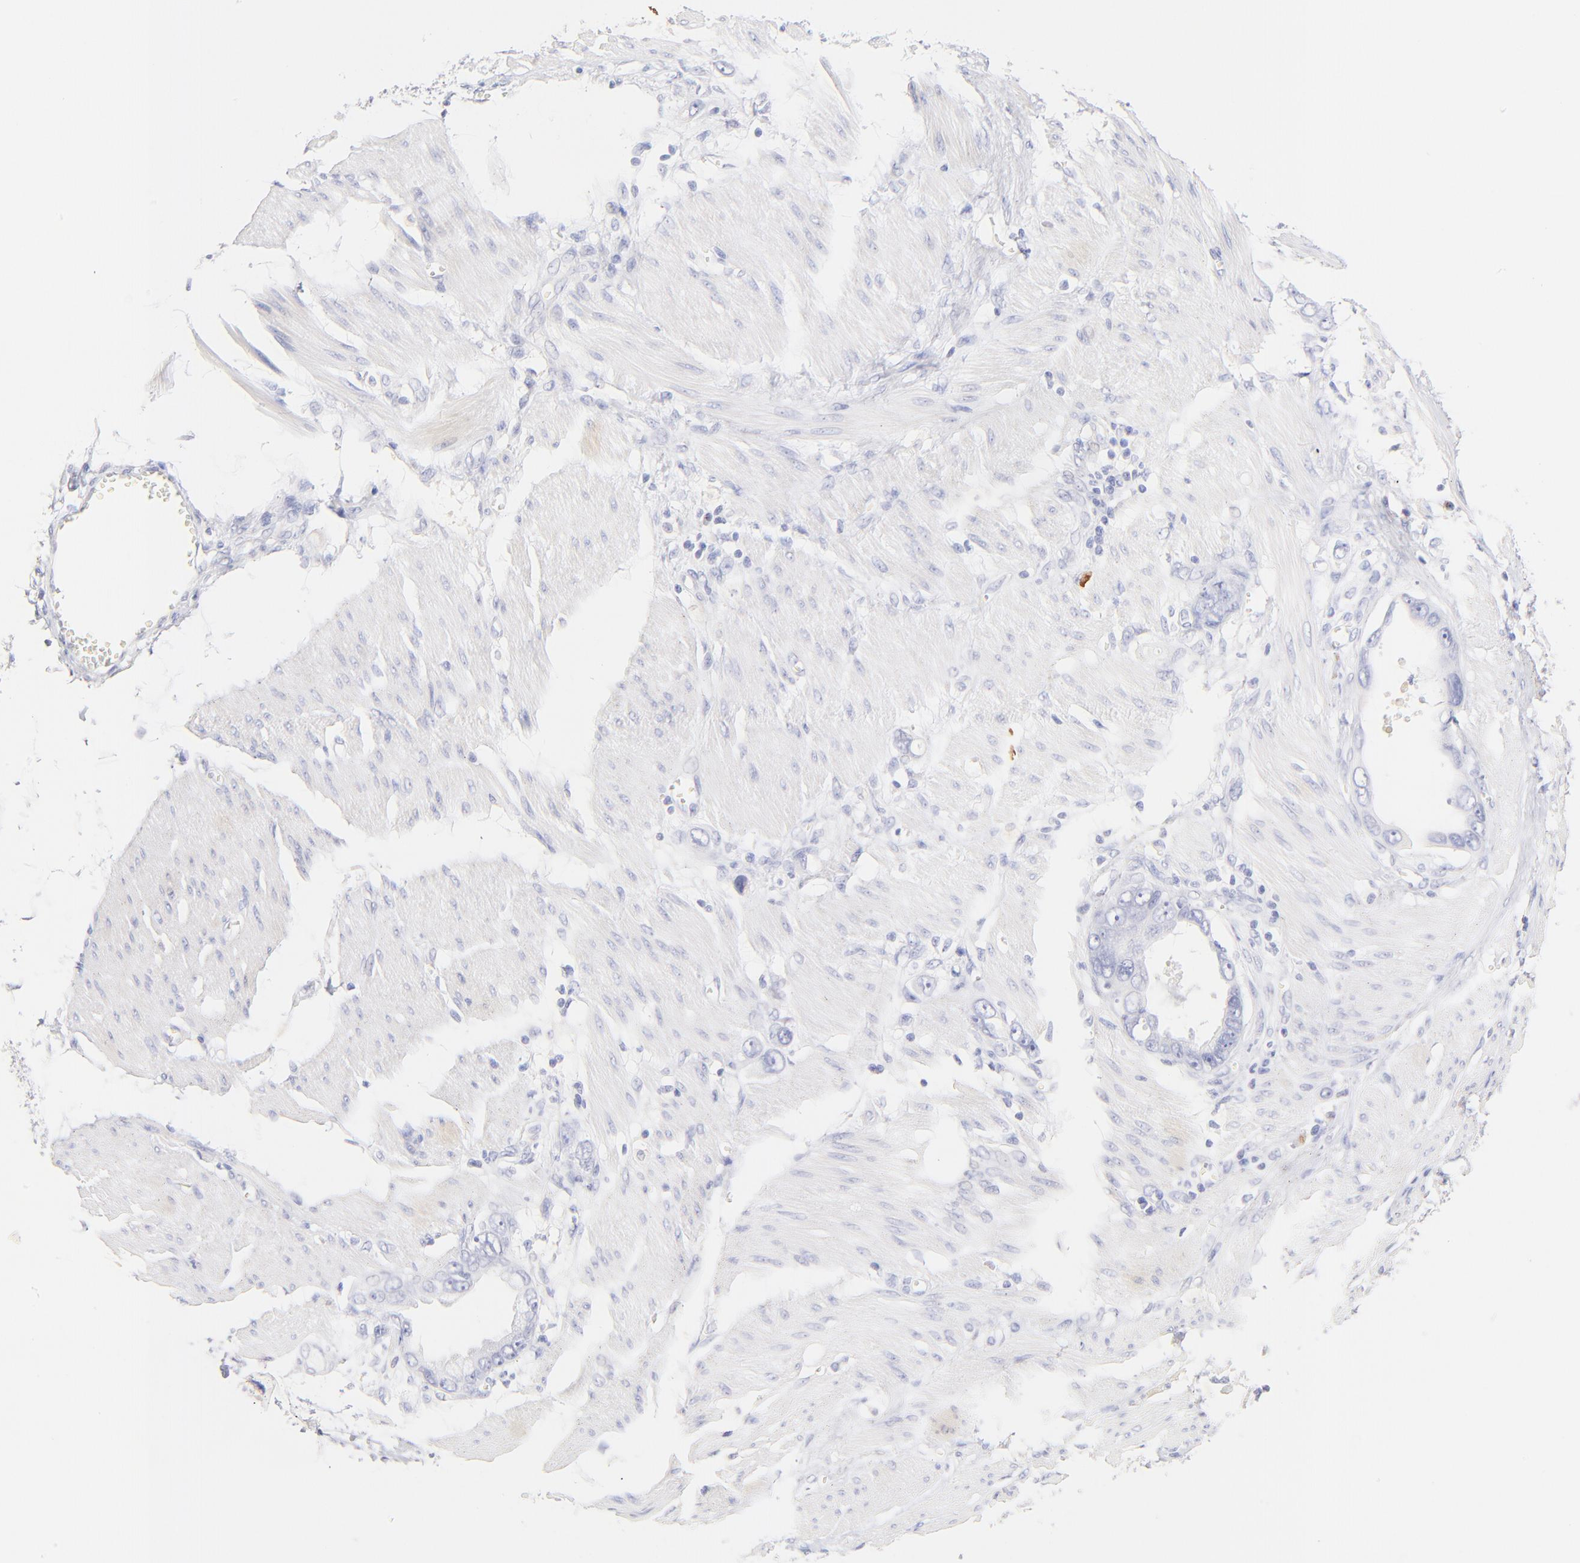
{"staining": {"intensity": "negative", "quantity": "none", "location": "none"}, "tissue": "stomach cancer", "cell_type": "Tumor cells", "image_type": "cancer", "snomed": [{"axis": "morphology", "description": "Adenocarcinoma, NOS"}, {"axis": "topography", "description": "Stomach"}], "caption": "Stomach cancer (adenocarcinoma) was stained to show a protein in brown. There is no significant staining in tumor cells.", "gene": "ASB9", "patient": {"sex": "male", "age": 78}}